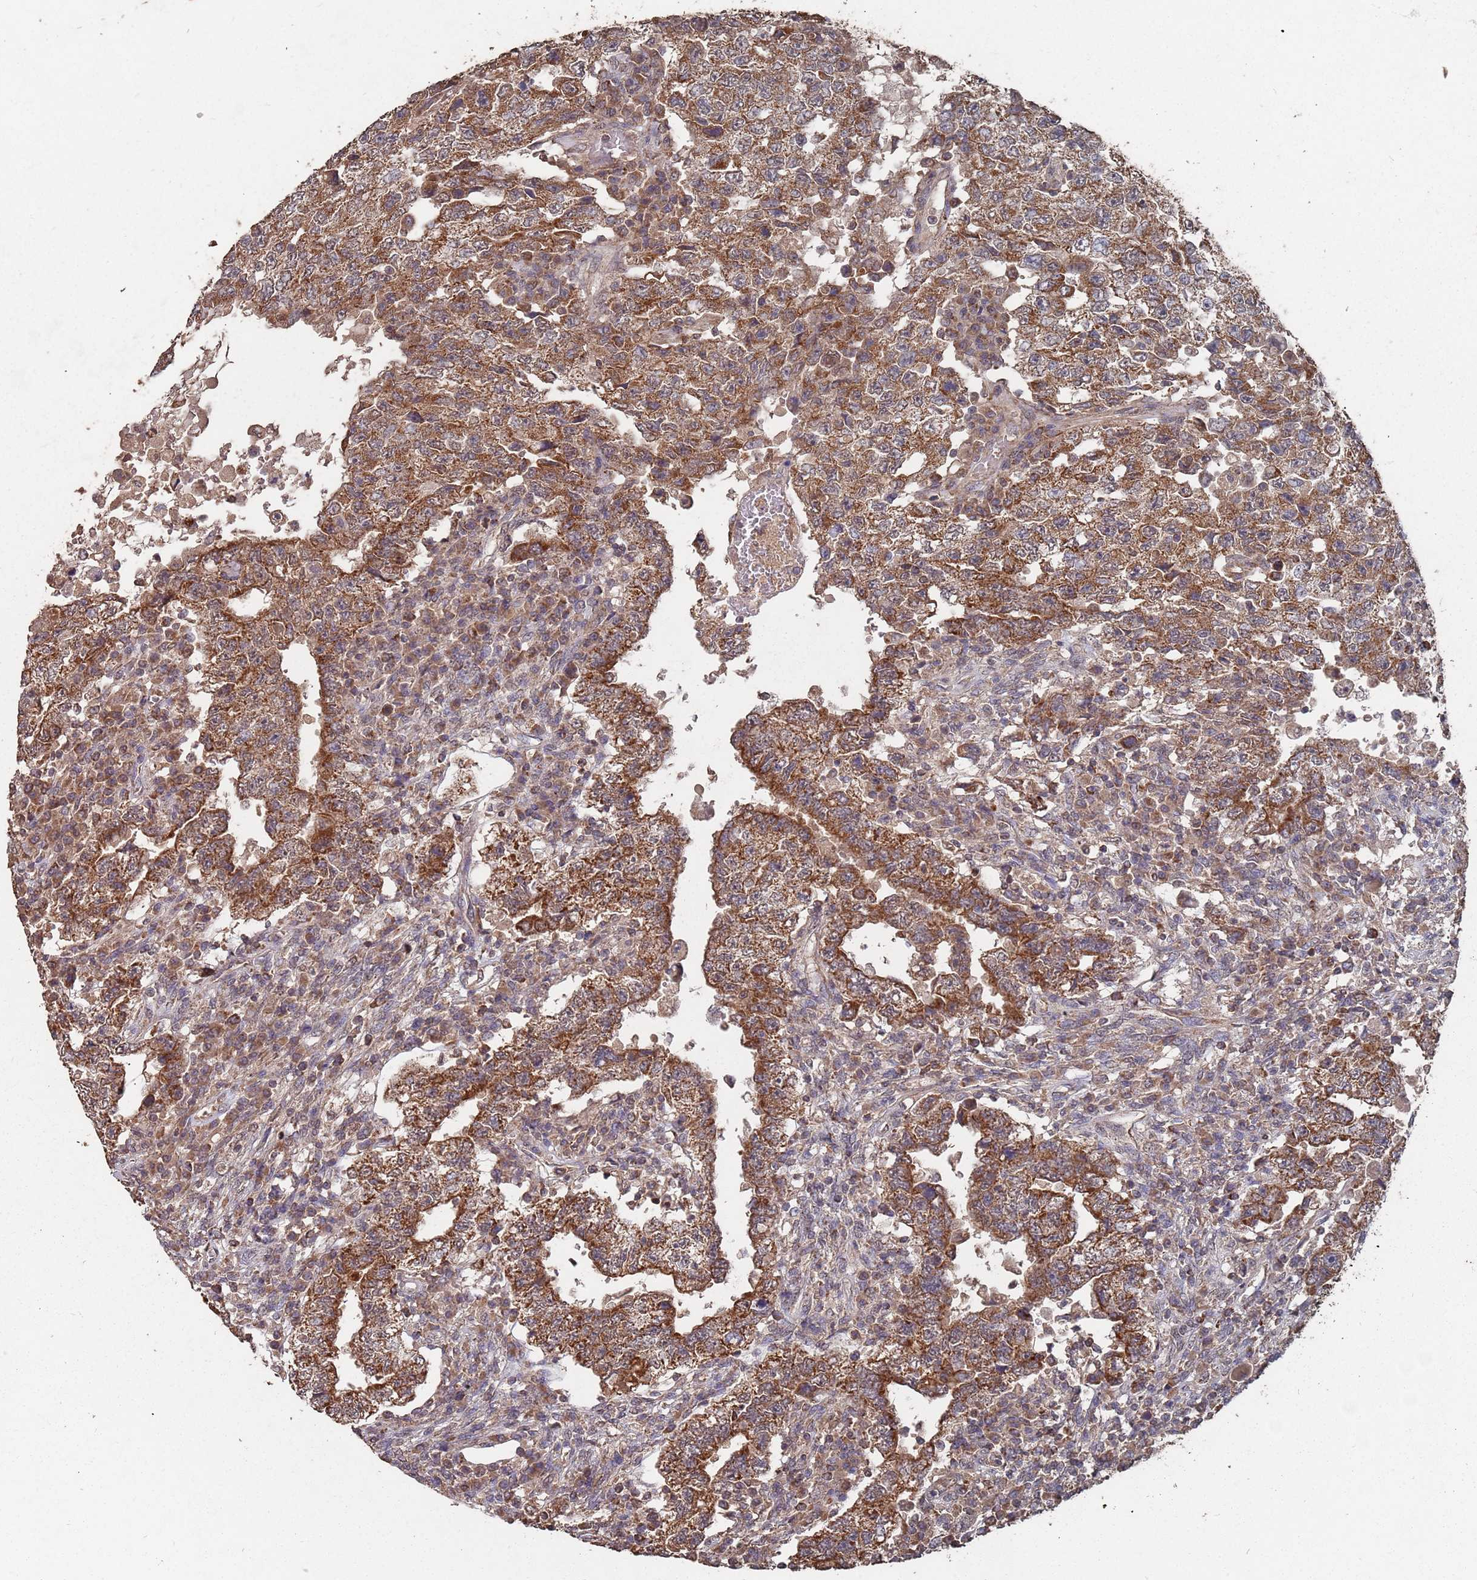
{"staining": {"intensity": "strong", "quantity": ">75%", "location": "cytoplasmic/membranous"}, "tissue": "testis cancer", "cell_type": "Tumor cells", "image_type": "cancer", "snomed": [{"axis": "morphology", "description": "Carcinoma, Embryonal, NOS"}, {"axis": "topography", "description": "Testis"}], "caption": "This image shows embryonal carcinoma (testis) stained with immunohistochemistry (IHC) to label a protein in brown. The cytoplasmic/membranous of tumor cells show strong positivity for the protein. Nuclei are counter-stained blue.", "gene": "PRORP", "patient": {"sex": "male", "age": 26}}